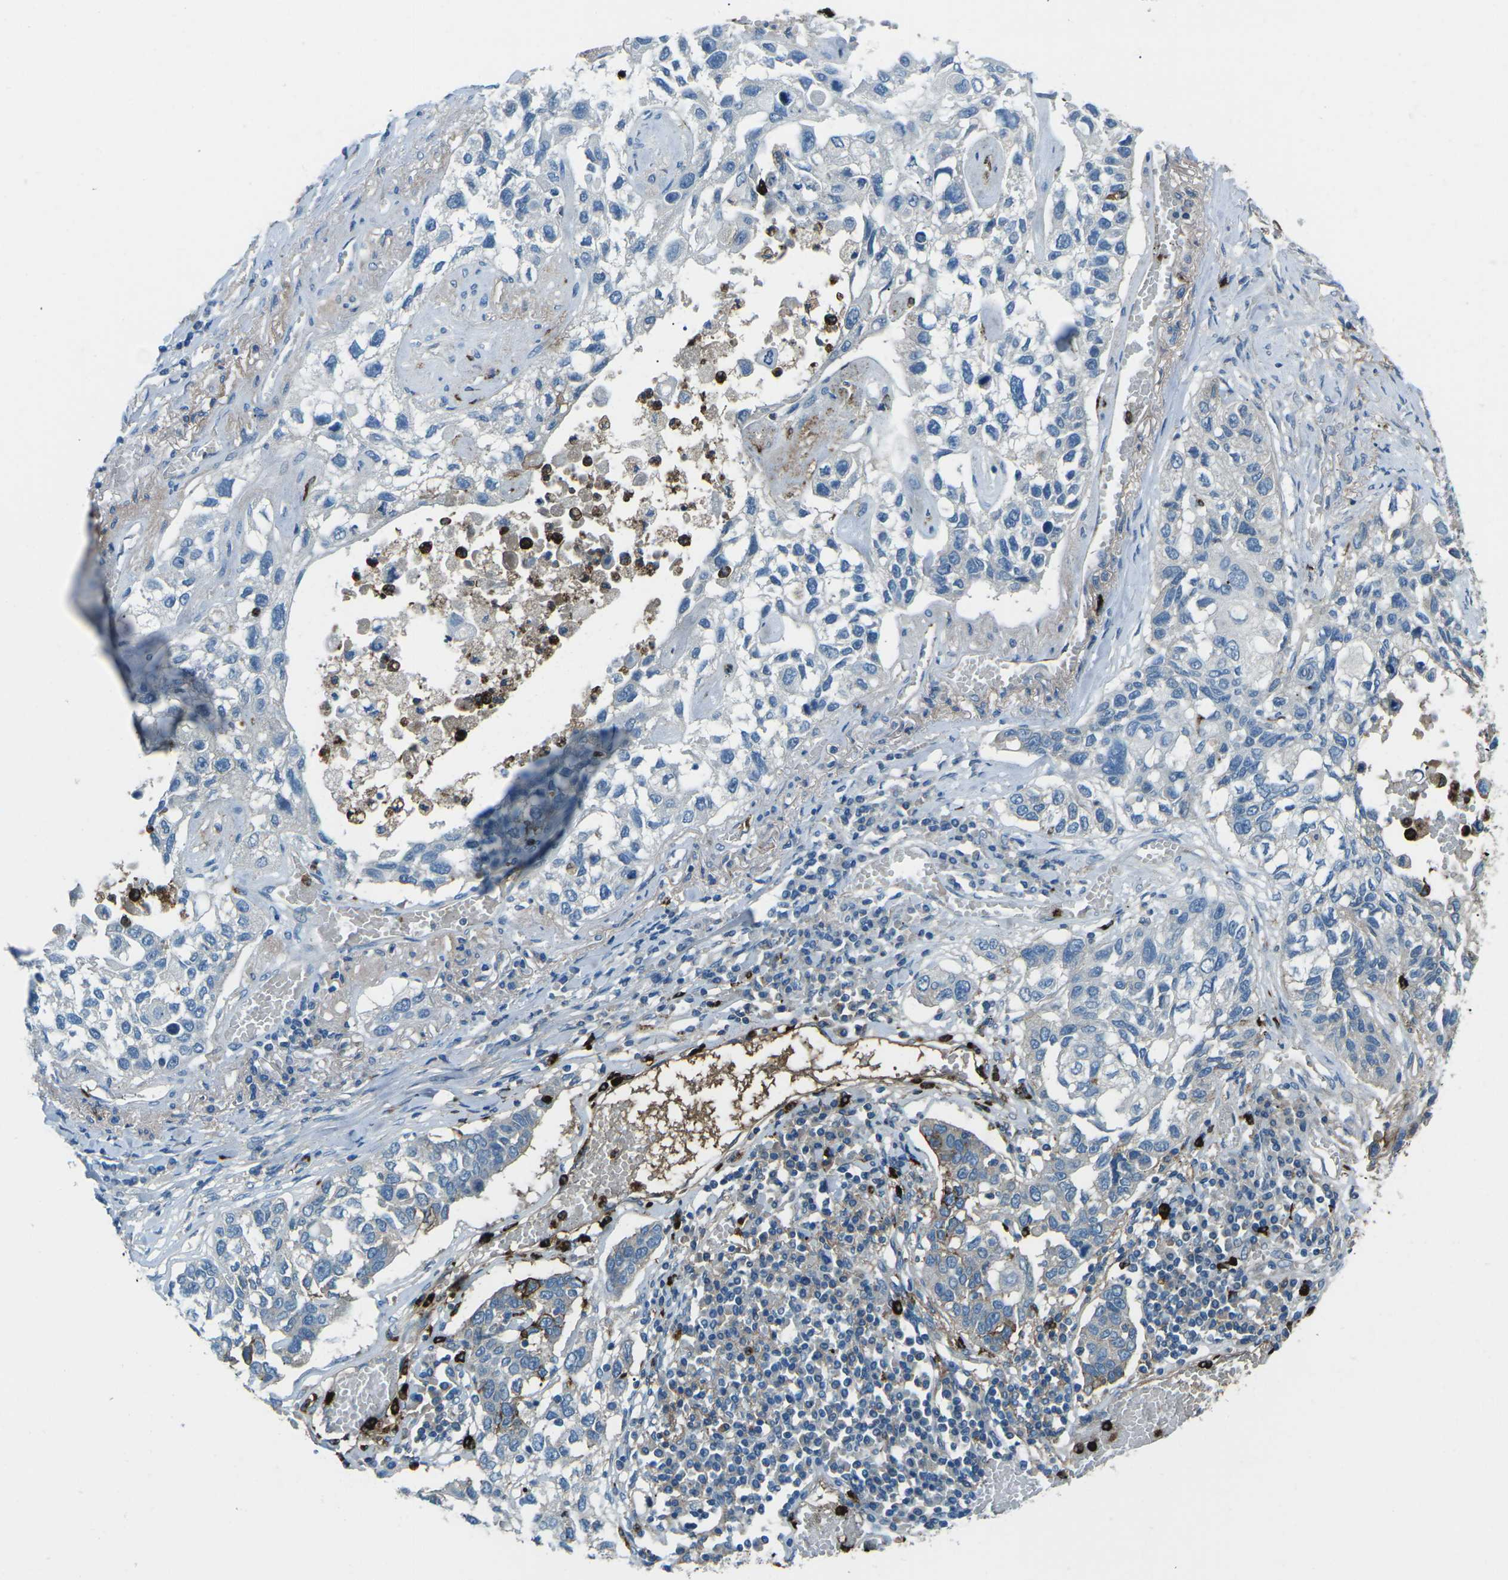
{"staining": {"intensity": "weak", "quantity": "<25%", "location": "cytoplasmic/membranous"}, "tissue": "lung cancer", "cell_type": "Tumor cells", "image_type": "cancer", "snomed": [{"axis": "morphology", "description": "Squamous cell carcinoma, NOS"}, {"axis": "topography", "description": "Lung"}], "caption": "Photomicrograph shows no protein staining in tumor cells of lung cancer tissue.", "gene": "FCN1", "patient": {"sex": "male", "age": 71}}